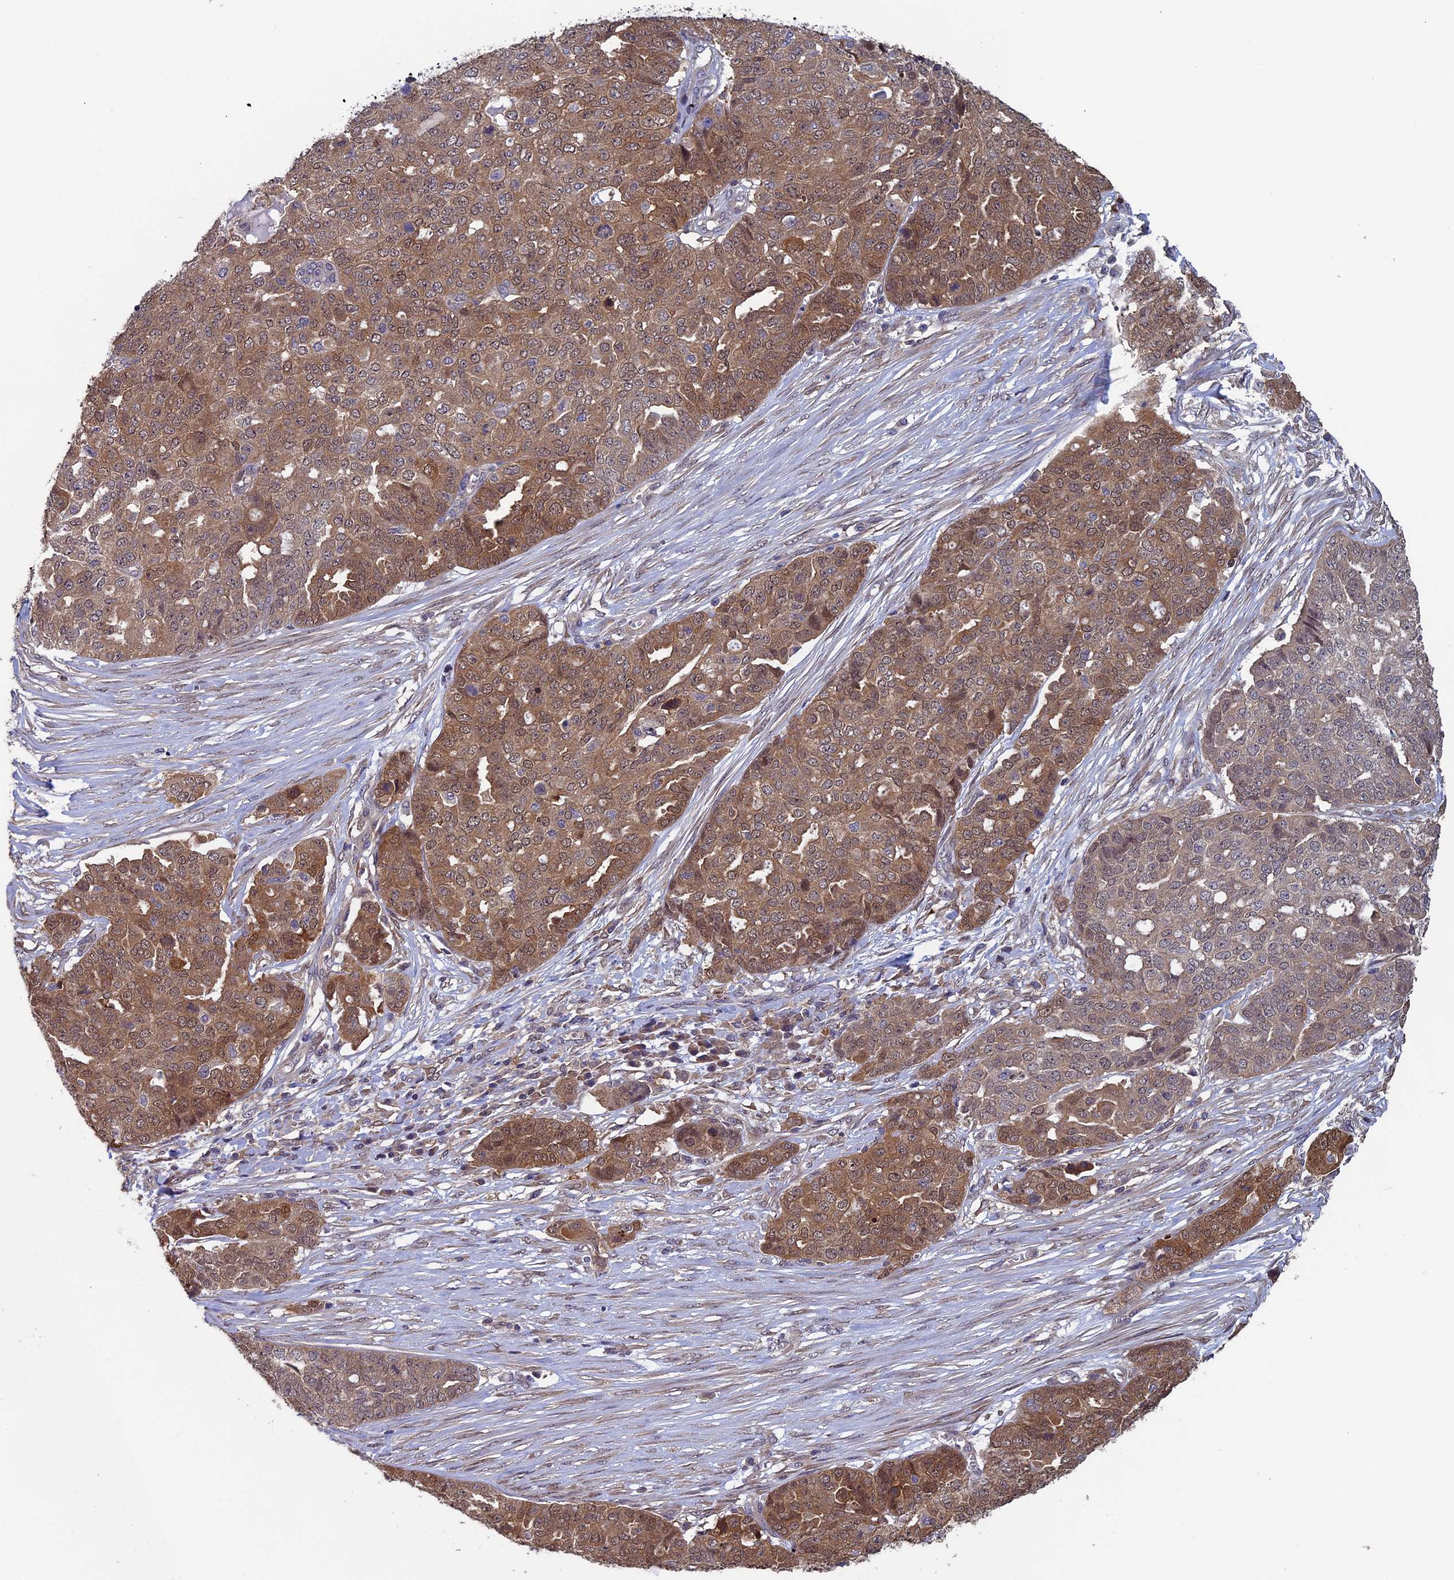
{"staining": {"intensity": "moderate", "quantity": "25%-75%", "location": "cytoplasmic/membranous"}, "tissue": "ovarian cancer", "cell_type": "Tumor cells", "image_type": "cancer", "snomed": [{"axis": "morphology", "description": "Cystadenocarcinoma, serous, NOS"}, {"axis": "topography", "description": "Soft tissue"}, {"axis": "topography", "description": "Ovary"}], "caption": "This is an image of immunohistochemistry (IHC) staining of ovarian cancer, which shows moderate expression in the cytoplasmic/membranous of tumor cells.", "gene": "LCMT1", "patient": {"sex": "female", "age": 57}}